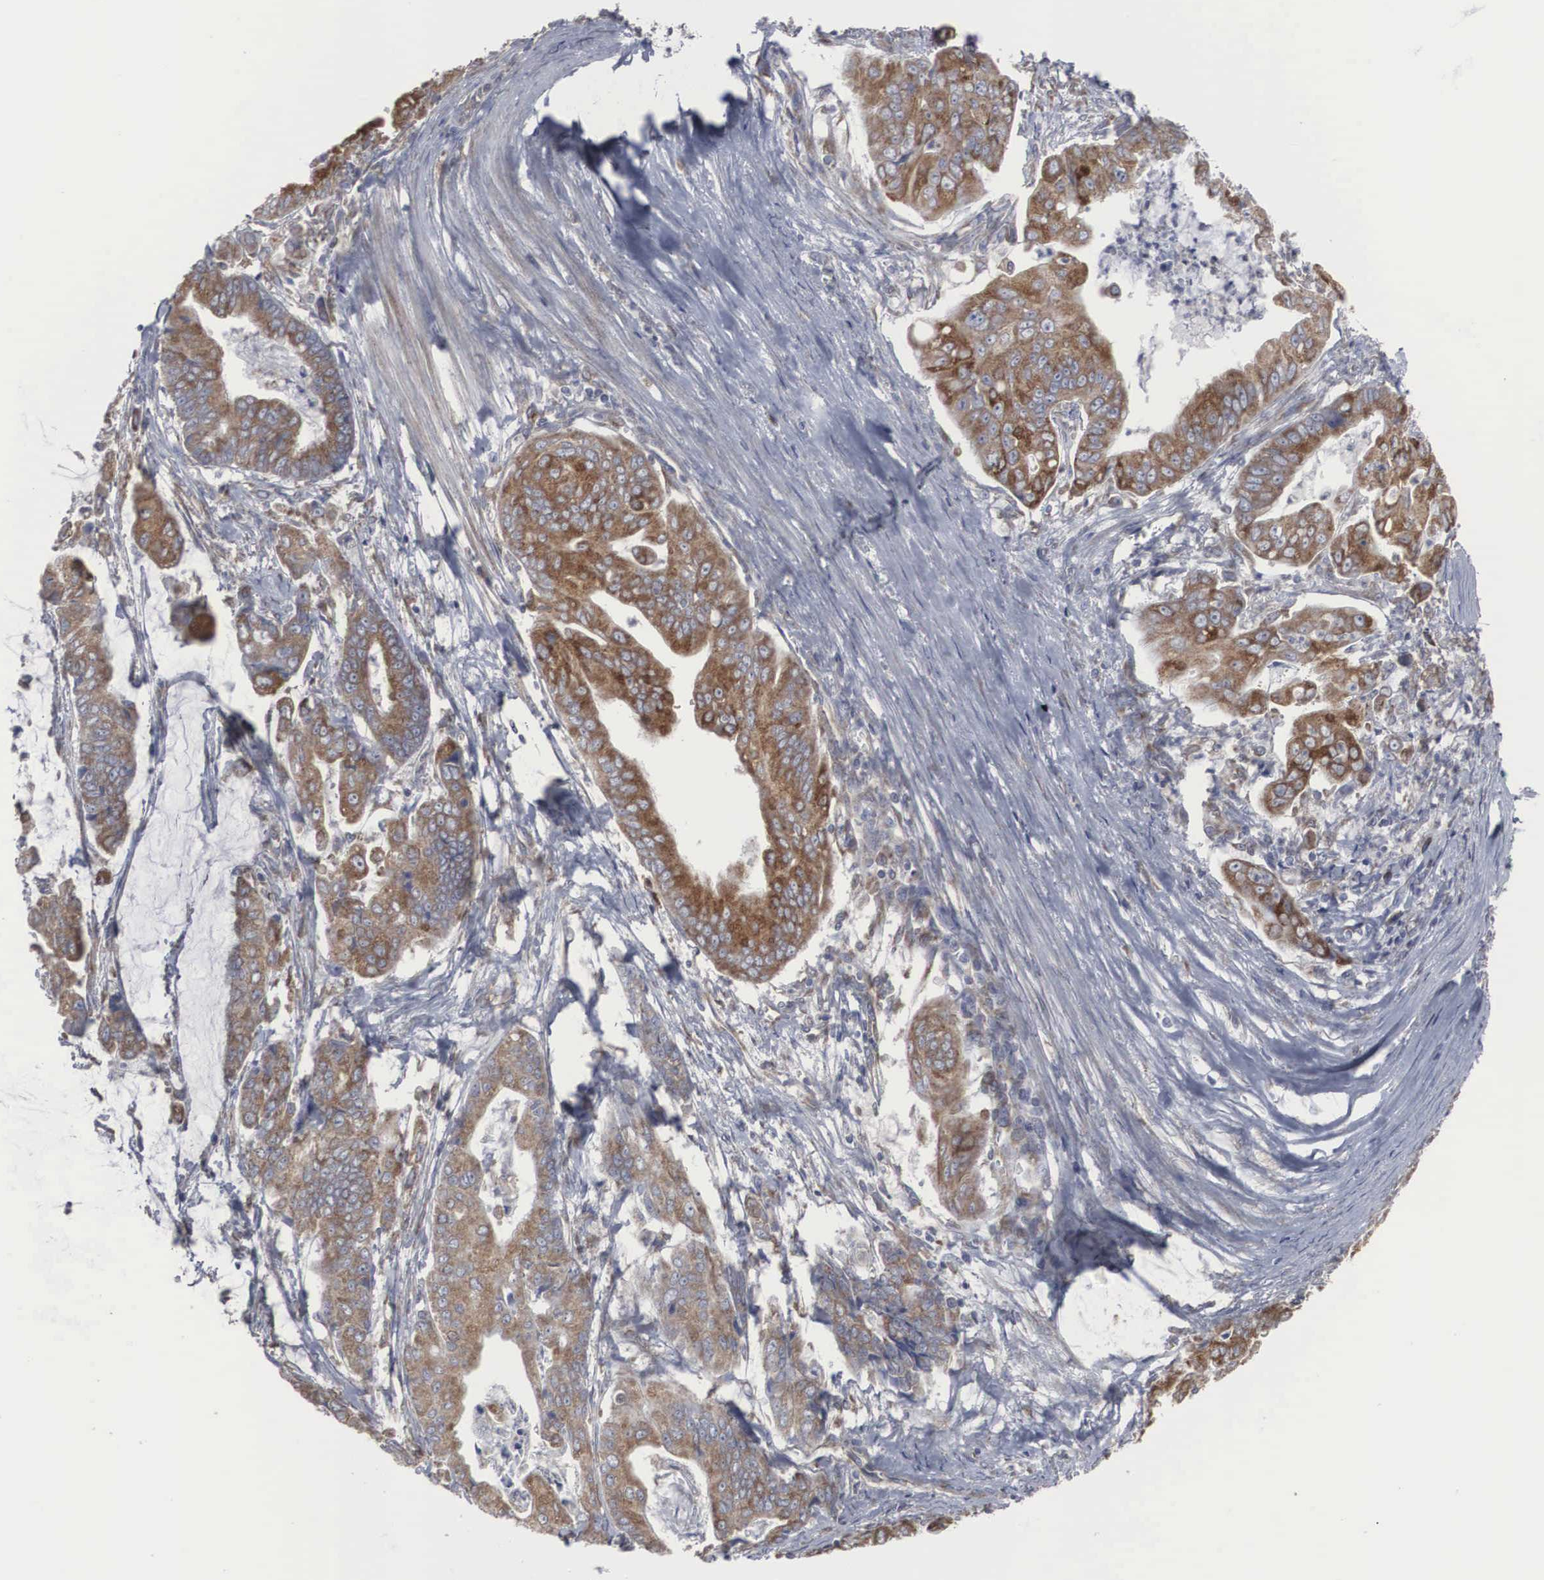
{"staining": {"intensity": "moderate", "quantity": "25%-75%", "location": "cytoplasmic/membranous"}, "tissue": "stomach cancer", "cell_type": "Tumor cells", "image_type": "cancer", "snomed": [{"axis": "morphology", "description": "Adenocarcinoma, NOS"}, {"axis": "topography", "description": "Stomach, upper"}], "caption": "Adenocarcinoma (stomach) stained with immunohistochemistry (IHC) displays moderate cytoplasmic/membranous expression in approximately 25%-75% of tumor cells.", "gene": "MIA2", "patient": {"sex": "male", "age": 80}}